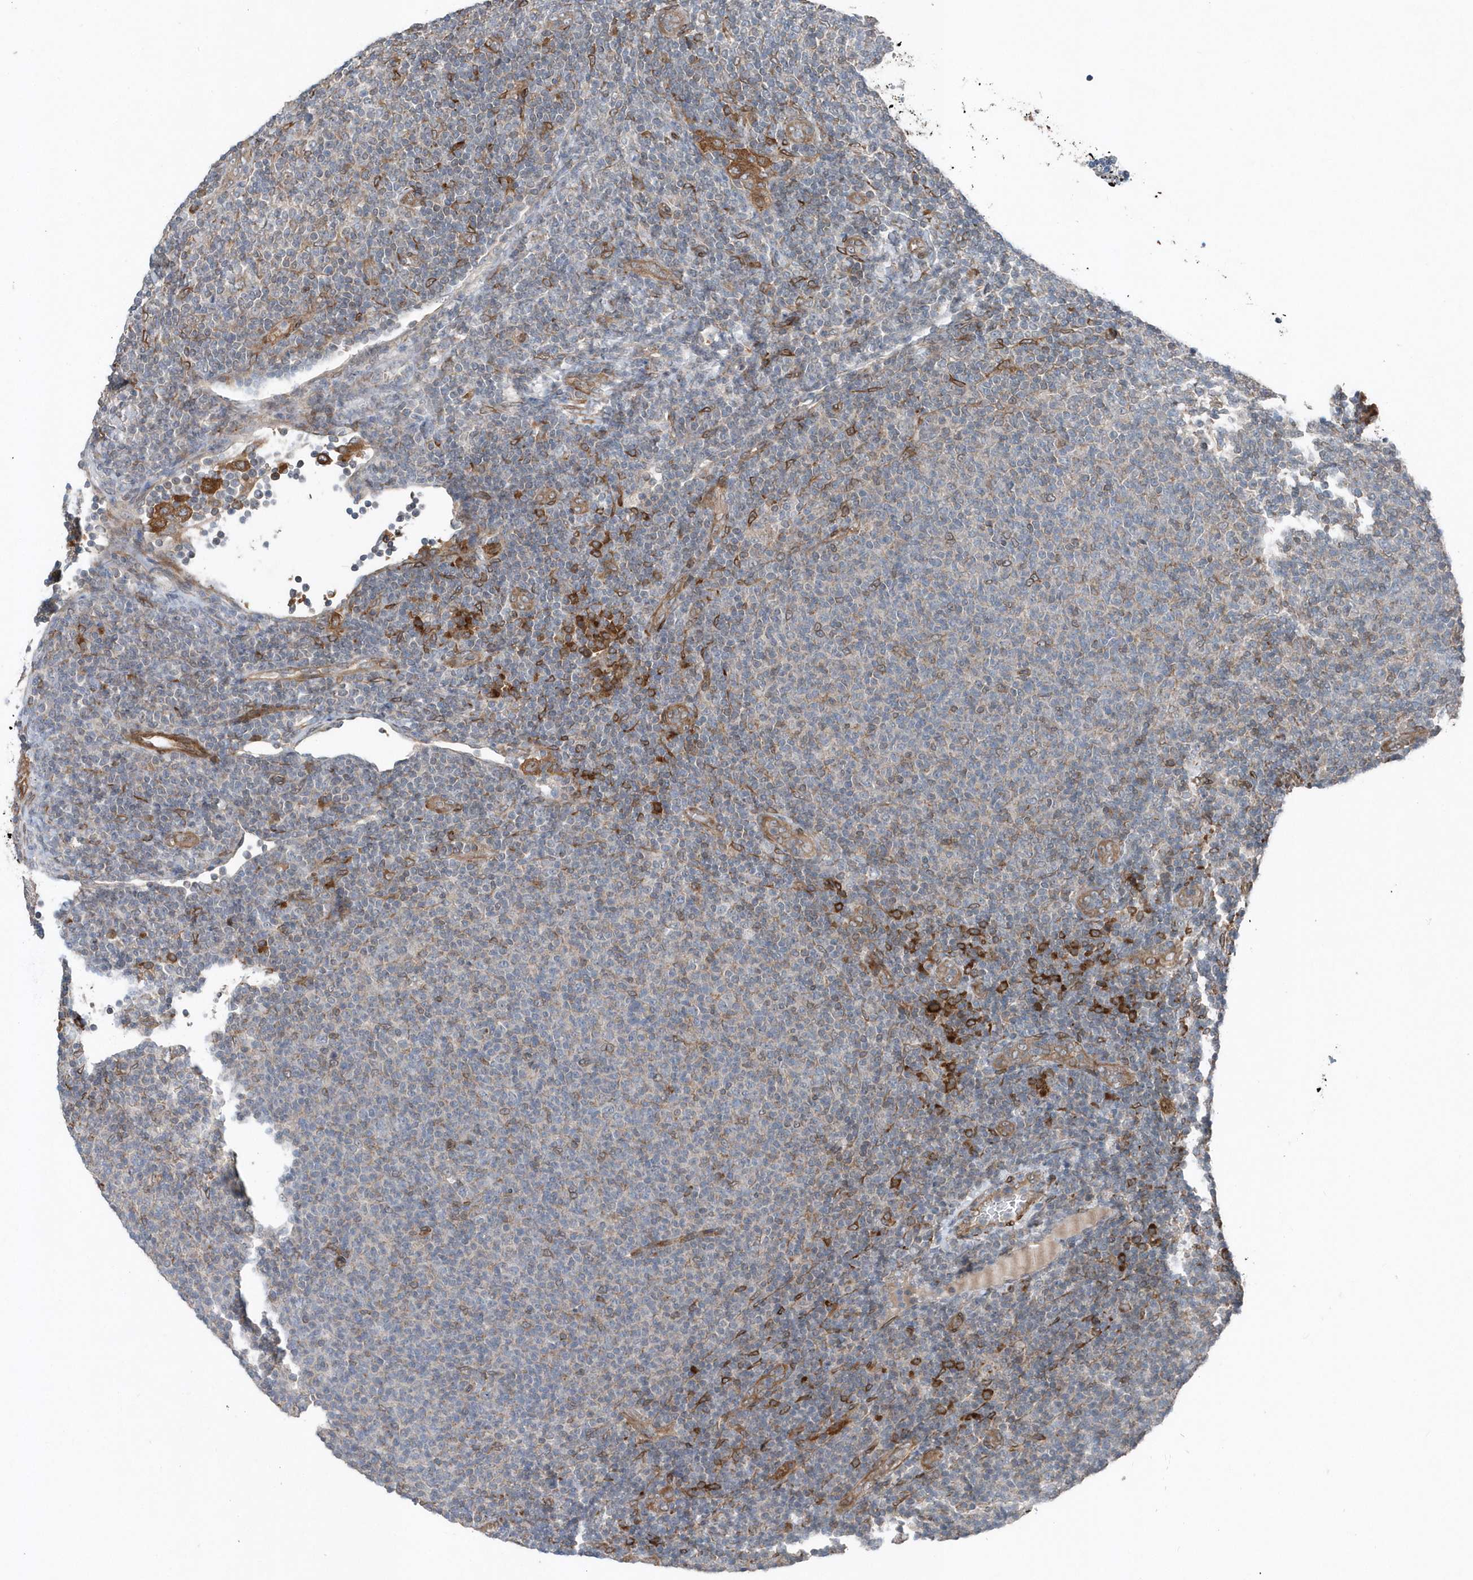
{"staining": {"intensity": "strong", "quantity": "<25%", "location": "cytoplasmic/membranous"}, "tissue": "lymphoma", "cell_type": "Tumor cells", "image_type": "cancer", "snomed": [{"axis": "morphology", "description": "Malignant lymphoma, non-Hodgkin's type, Low grade"}, {"axis": "topography", "description": "Lymph node"}], "caption": "Brown immunohistochemical staining in human malignant lymphoma, non-Hodgkin's type (low-grade) reveals strong cytoplasmic/membranous positivity in about <25% of tumor cells.", "gene": "MCC", "patient": {"sex": "male", "age": 66}}